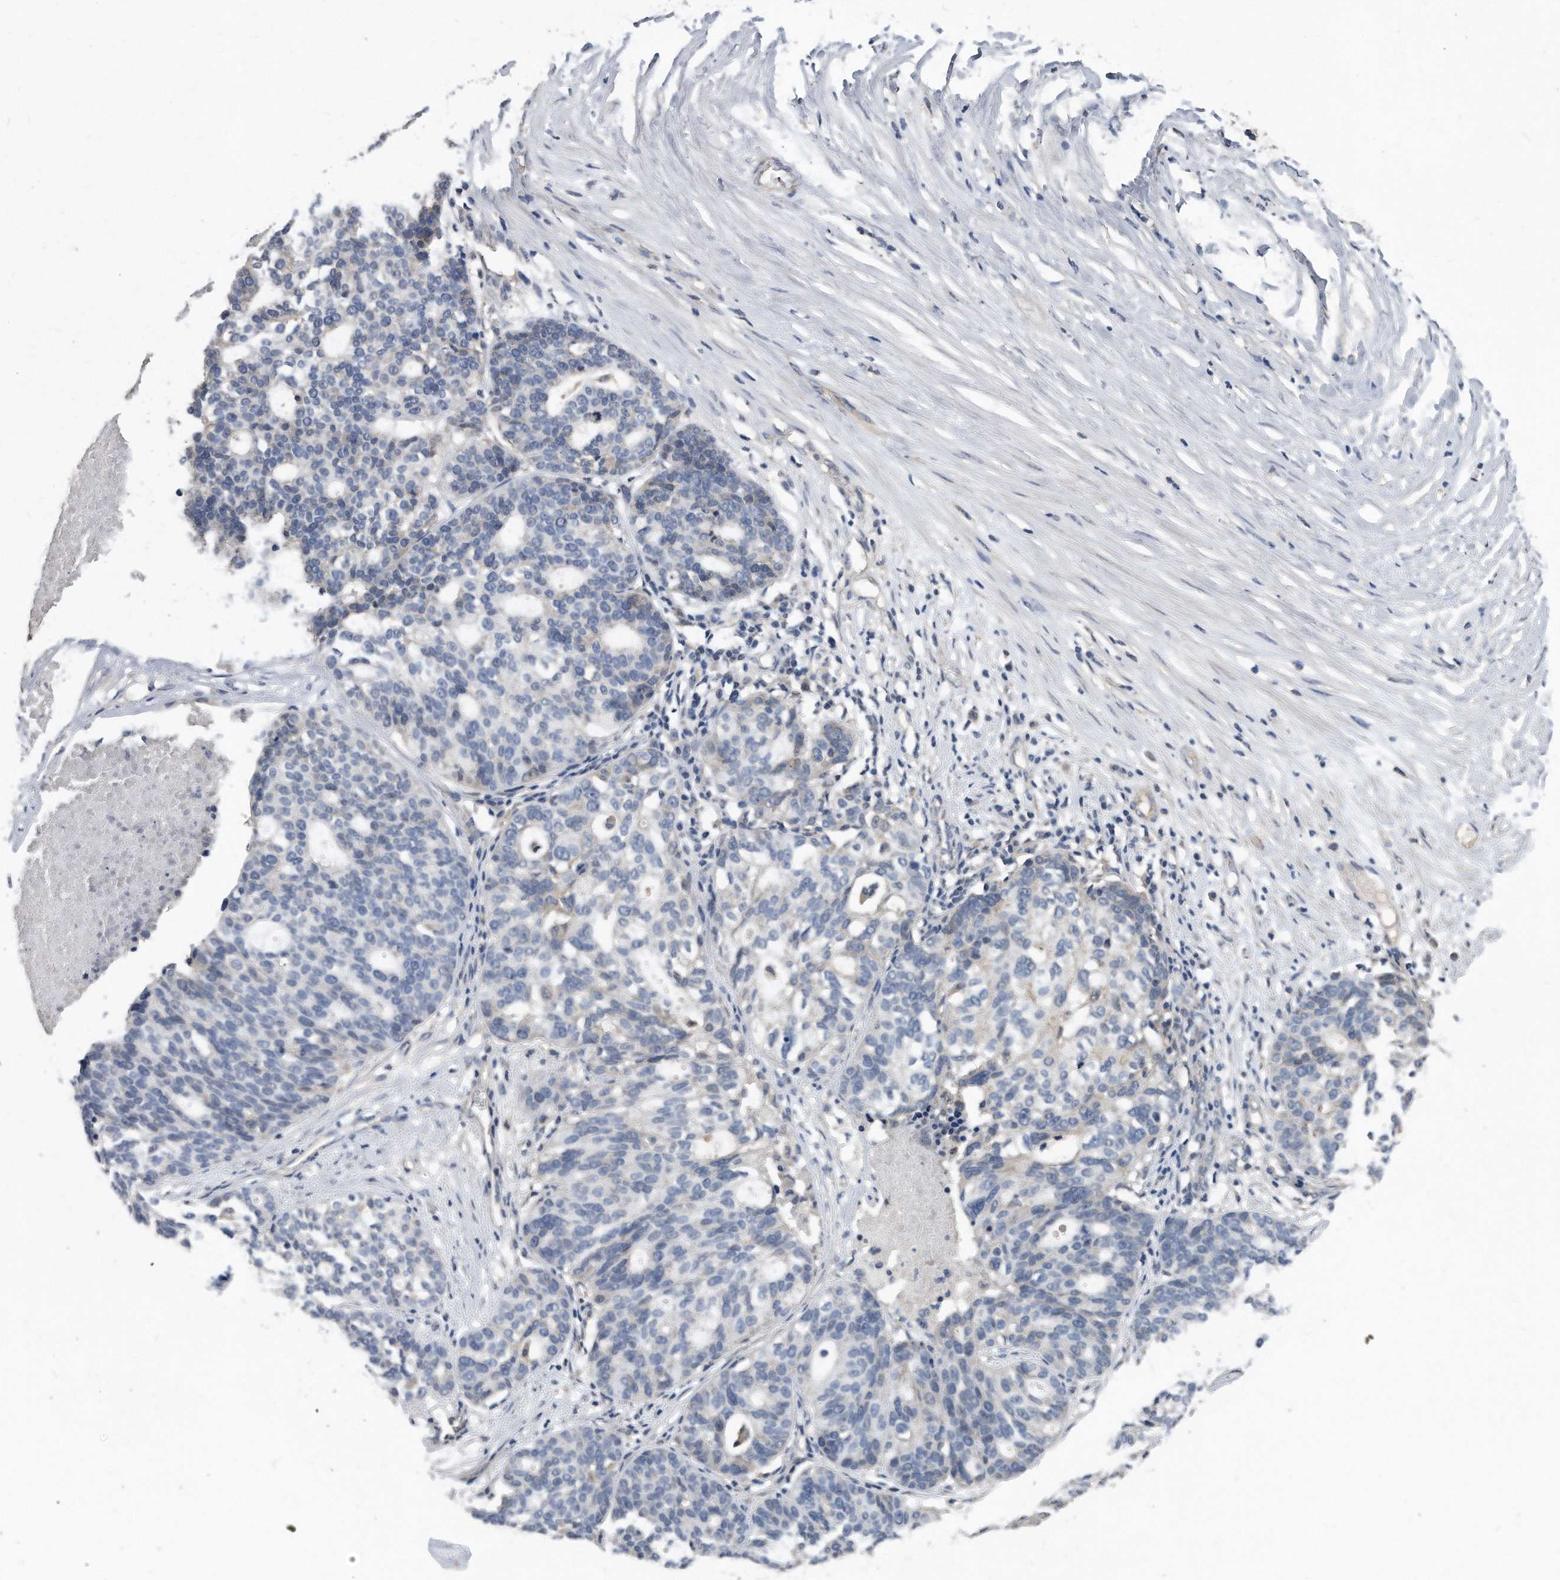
{"staining": {"intensity": "negative", "quantity": "none", "location": "none"}, "tissue": "ovarian cancer", "cell_type": "Tumor cells", "image_type": "cancer", "snomed": [{"axis": "morphology", "description": "Cystadenocarcinoma, serous, NOS"}, {"axis": "topography", "description": "Ovary"}], "caption": "A micrograph of serous cystadenocarcinoma (ovarian) stained for a protein displays no brown staining in tumor cells.", "gene": "HOMER3", "patient": {"sex": "female", "age": 59}}